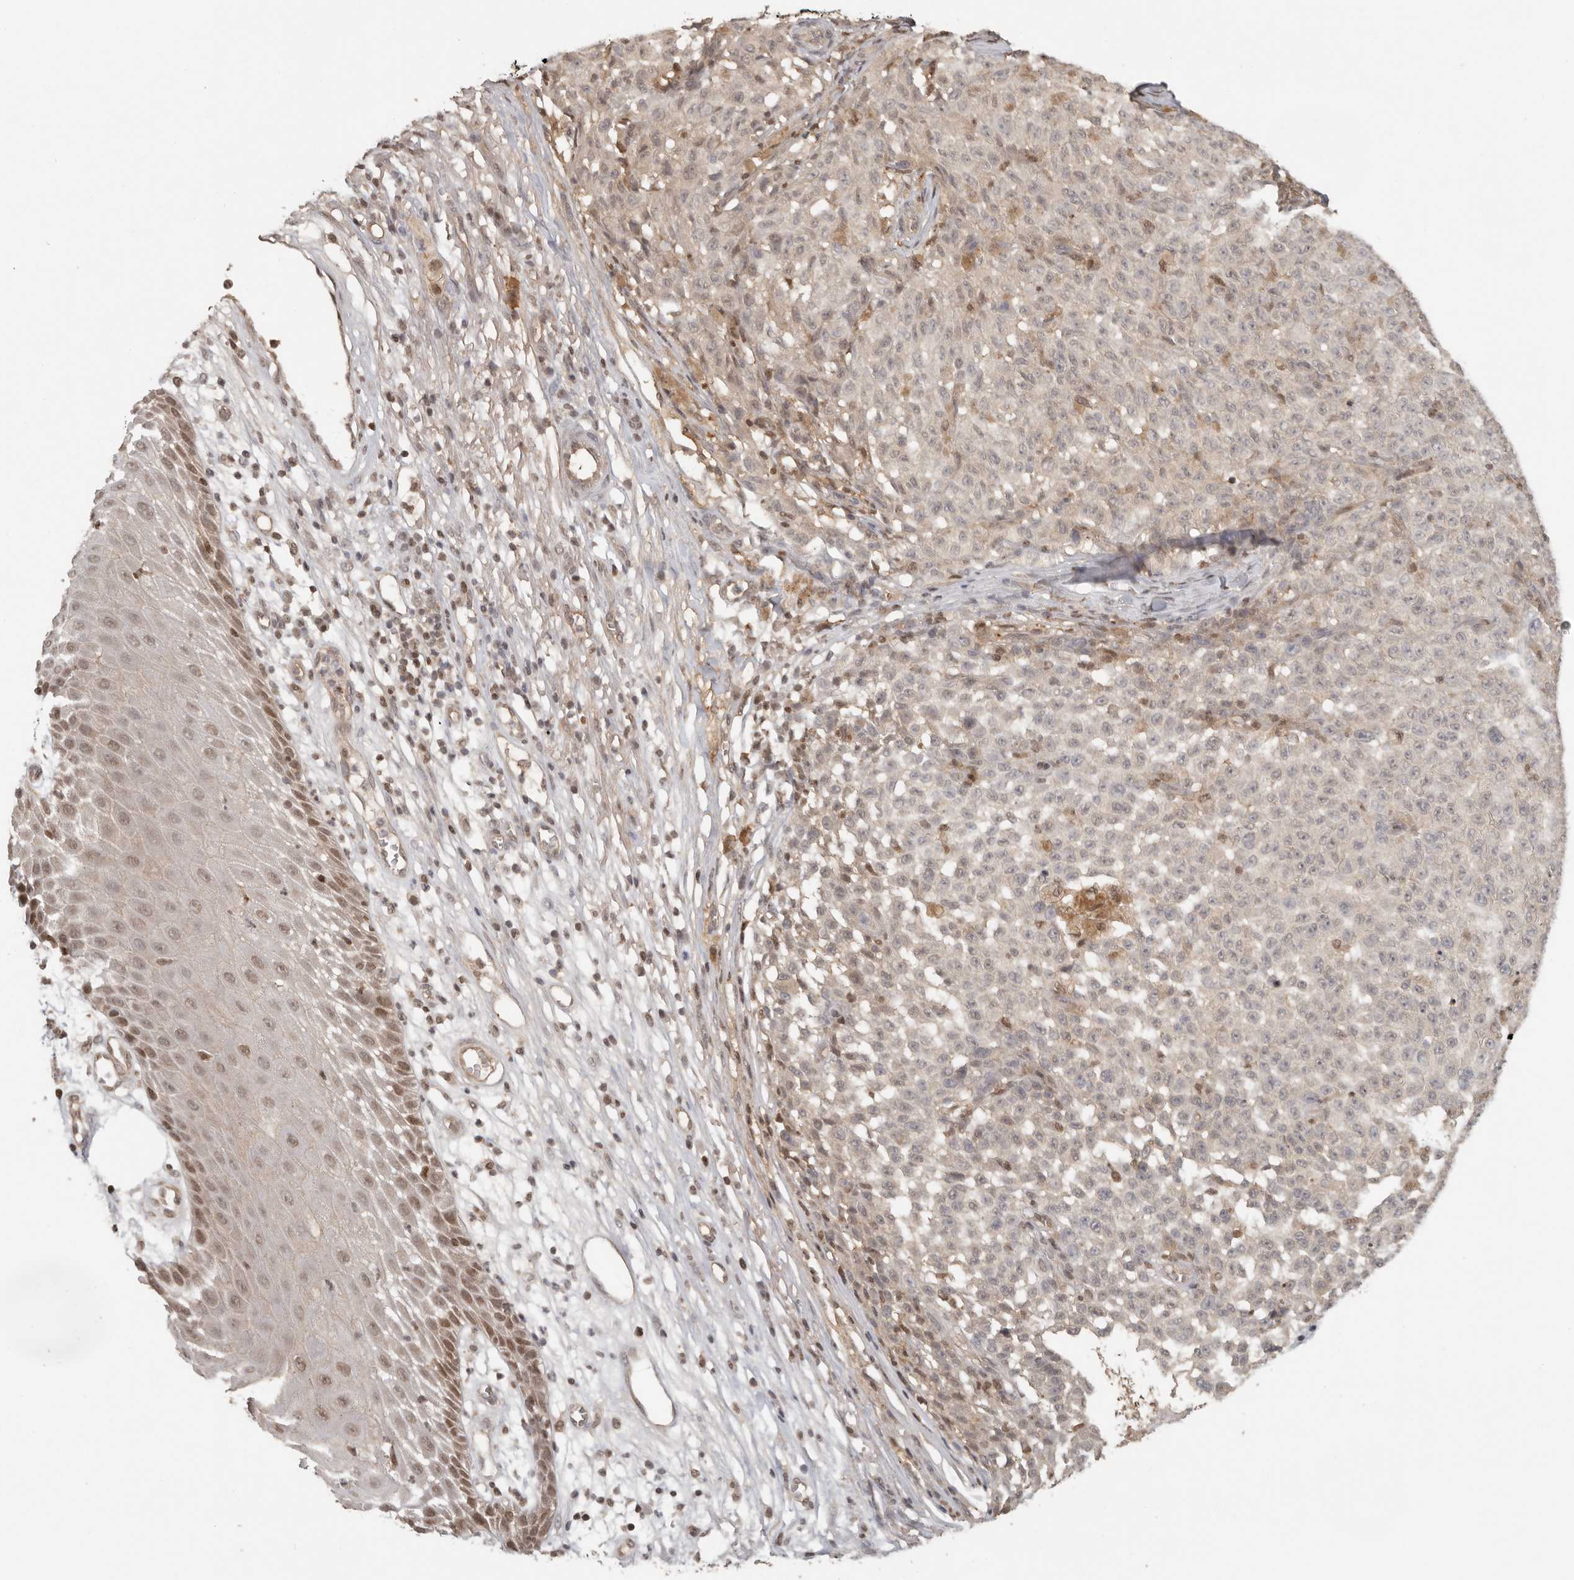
{"staining": {"intensity": "negative", "quantity": "none", "location": "none"}, "tissue": "melanoma", "cell_type": "Tumor cells", "image_type": "cancer", "snomed": [{"axis": "morphology", "description": "Malignant melanoma, NOS"}, {"axis": "topography", "description": "Skin"}], "caption": "This is a histopathology image of IHC staining of melanoma, which shows no expression in tumor cells.", "gene": "PSMA5", "patient": {"sex": "female", "age": 82}}